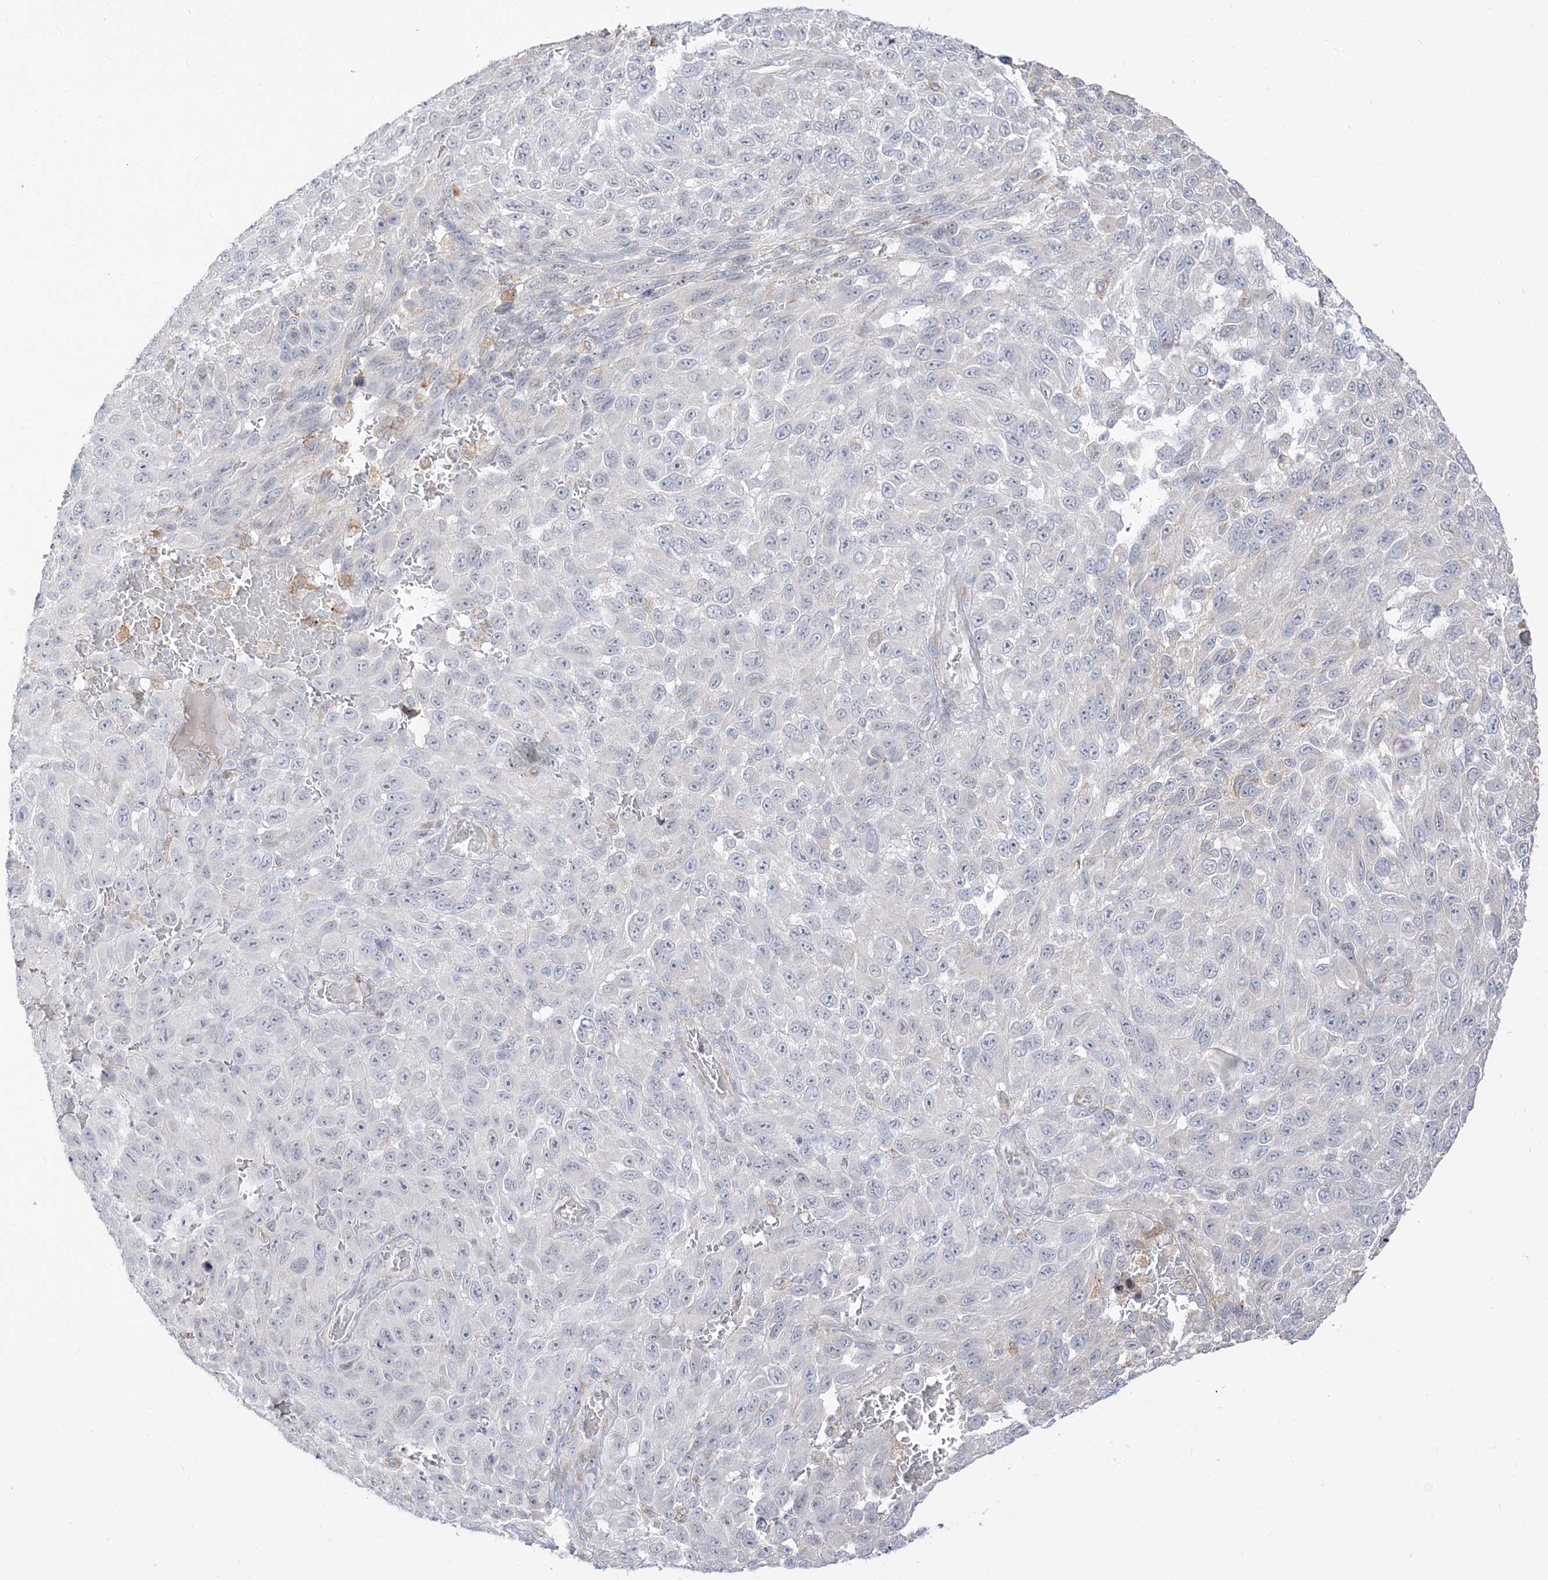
{"staining": {"intensity": "negative", "quantity": "none", "location": "none"}, "tissue": "melanoma", "cell_type": "Tumor cells", "image_type": "cancer", "snomed": [{"axis": "morphology", "description": "Malignant melanoma, NOS"}, {"axis": "topography", "description": "Skin"}], "caption": "A micrograph of human malignant melanoma is negative for staining in tumor cells.", "gene": "LOXL3", "patient": {"sex": "female", "age": 94}}